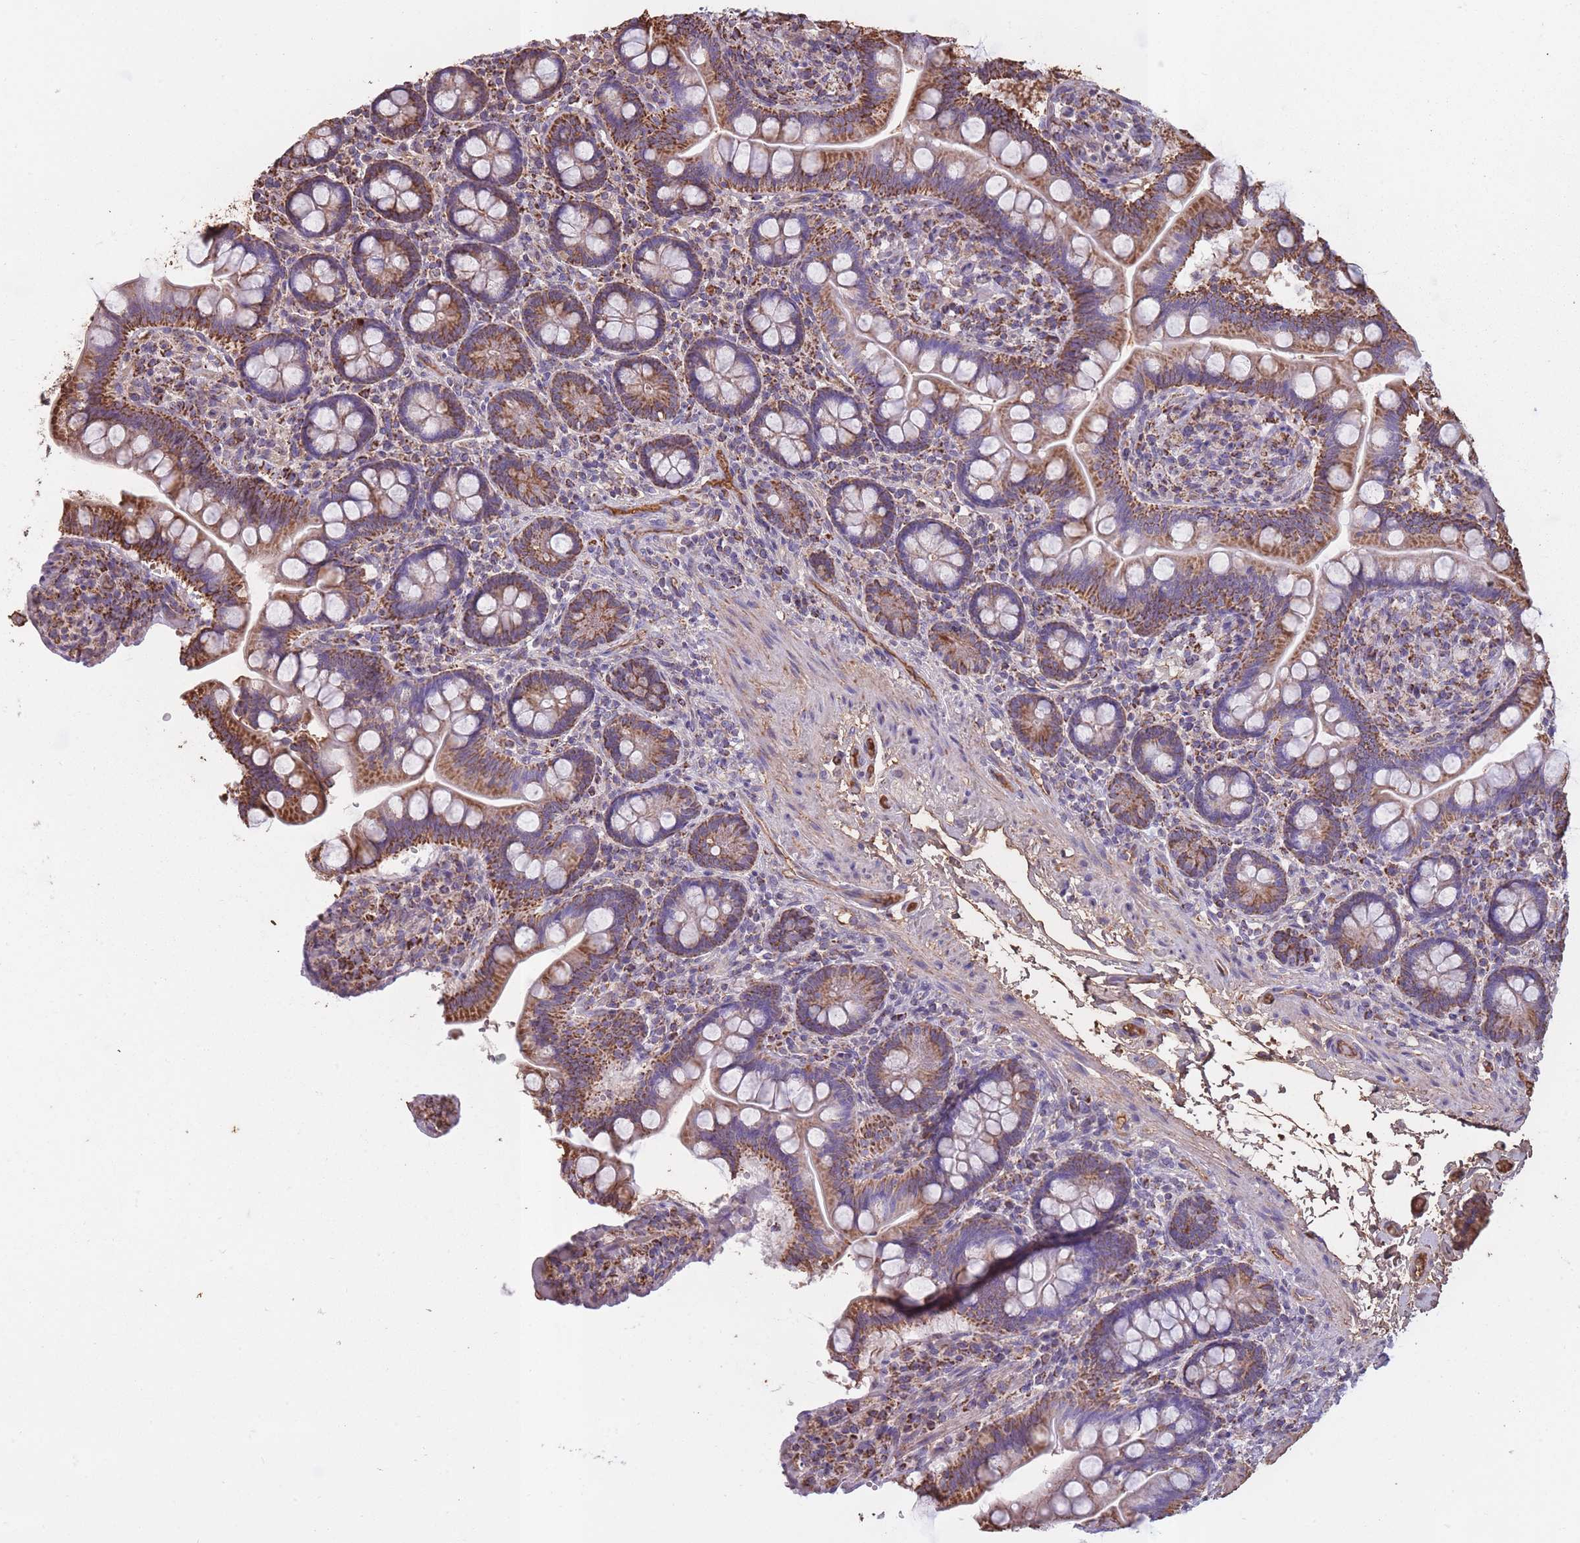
{"staining": {"intensity": "moderate", "quantity": ">75%", "location": "cytoplasmic/membranous"}, "tissue": "small intestine", "cell_type": "Glandular cells", "image_type": "normal", "snomed": [{"axis": "morphology", "description": "Normal tissue, NOS"}, {"axis": "topography", "description": "Small intestine"}], "caption": "A brown stain labels moderate cytoplasmic/membranous positivity of a protein in glandular cells of normal human small intestine.", "gene": "KAT2A", "patient": {"sex": "female", "age": 64}}